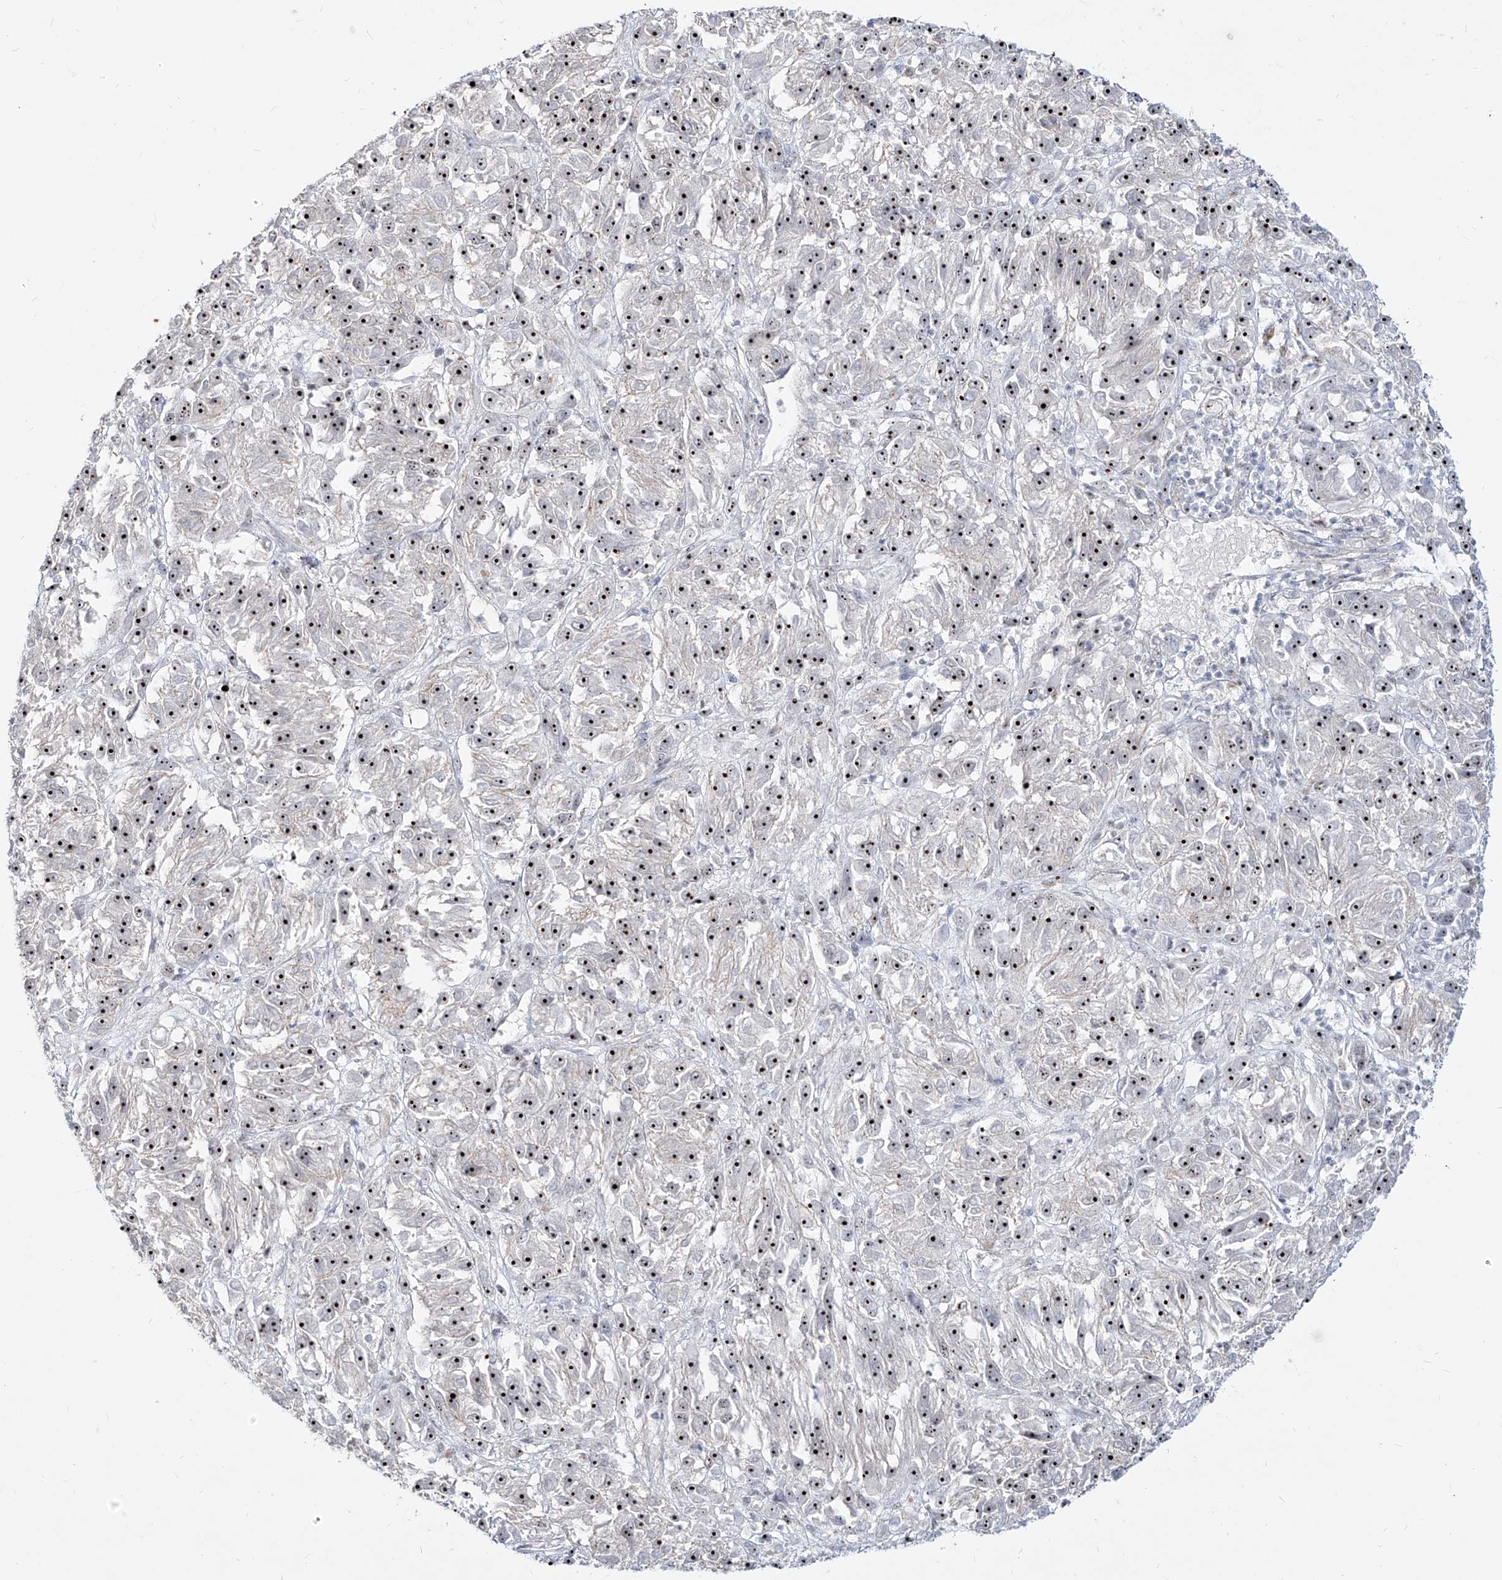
{"staining": {"intensity": "strong", "quantity": ">75%", "location": "nuclear"}, "tissue": "melanoma", "cell_type": "Tumor cells", "image_type": "cancer", "snomed": [{"axis": "morphology", "description": "Malignant melanoma, Metastatic site"}, {"axis": "topography", "description": "Lung"}], "caption": "Immunohistochemistry photomicrograph of neoplastic tissue: human malignant melanoma (metastatic site) stained using IHC reveals high levels of strong protein expression localized specifically in the nuclear of tumor cells, appearing as a nuclear brown color.", "gene": "ZNF710", "patient": {"sex": "male", "age": 64}}